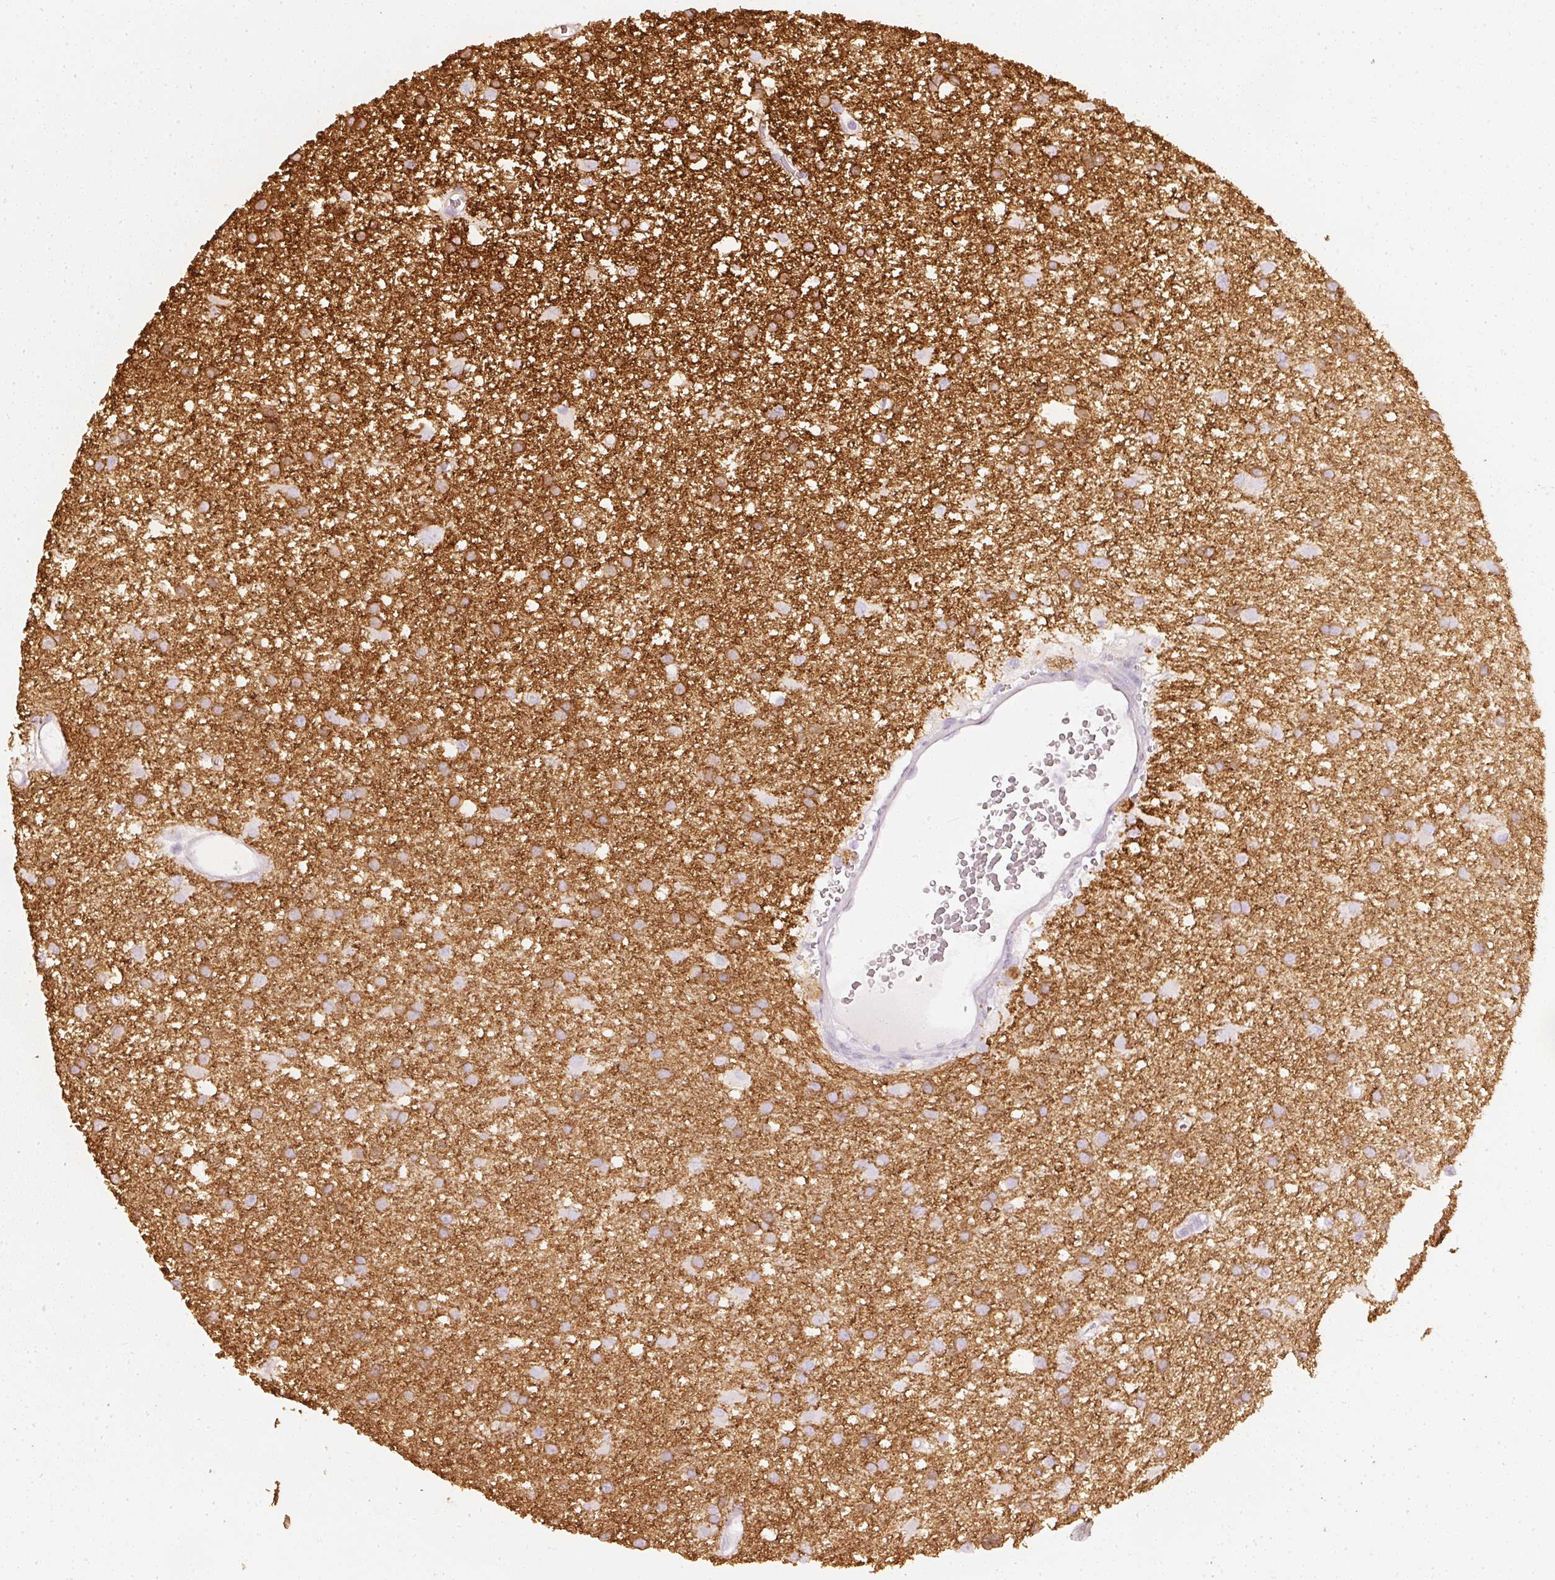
{"staining": {"intensity": "moderate", "quantity": ">75%", "location": "cytoplasmic/membranous"}, "tissue": "glioma", "cell_type": "Tumor cells", "image_type": "cancer", "snomed": [{"axis": "morphology", "description": "Glioma, malignant, High grade"}, {"axis": "topography", "description": "Brain"}], "caption": "Protein analysis of glioma tissue reveals moderate cytoplasmic/membranous expression in approximately >75% of tumor cells.", "gene": "CNP", "patient": {"sex": "male", "age": 48}}